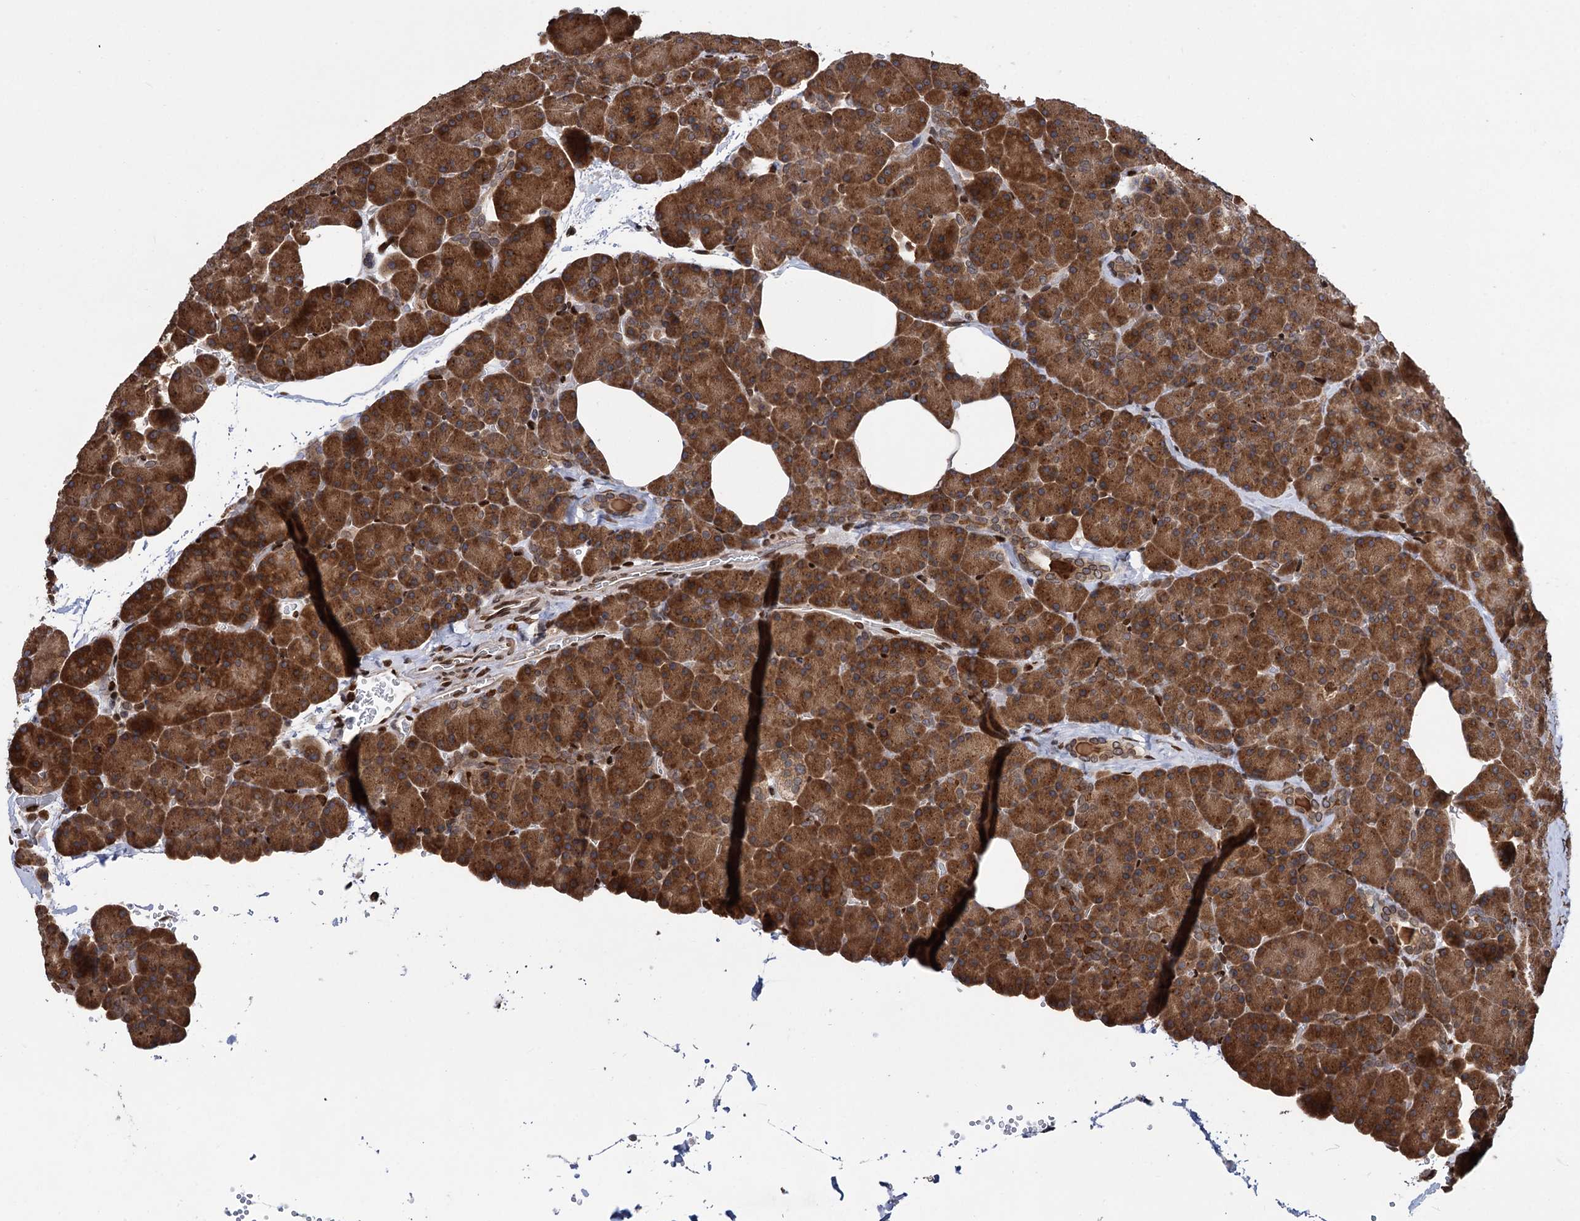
{"staining": {"intensity": "strong", "quantity": ">75%", "location": "cytoplasmic/membranous,nuclear"}, "tissue": "pancreas", "cell_type": "Exocrine glandular cells", "image_type": "normal", "snomed": [{"axis": "morphology", "description": "Normal tissue, NOS"}, {"axis": "morphology", "description": "Carcinoid, malignant, NOS"}, {"axis": "topography", "description": "Pancreas"}], "caption": "Immunohistochemical staining of normal human pancreas demonstrates strong cytoplasmic/membranous,nuclear protein positivity in approximately >75% of exocrine glandular cells.", "gene": "MESD", "patient": {"sex": "female", "age": 35}}